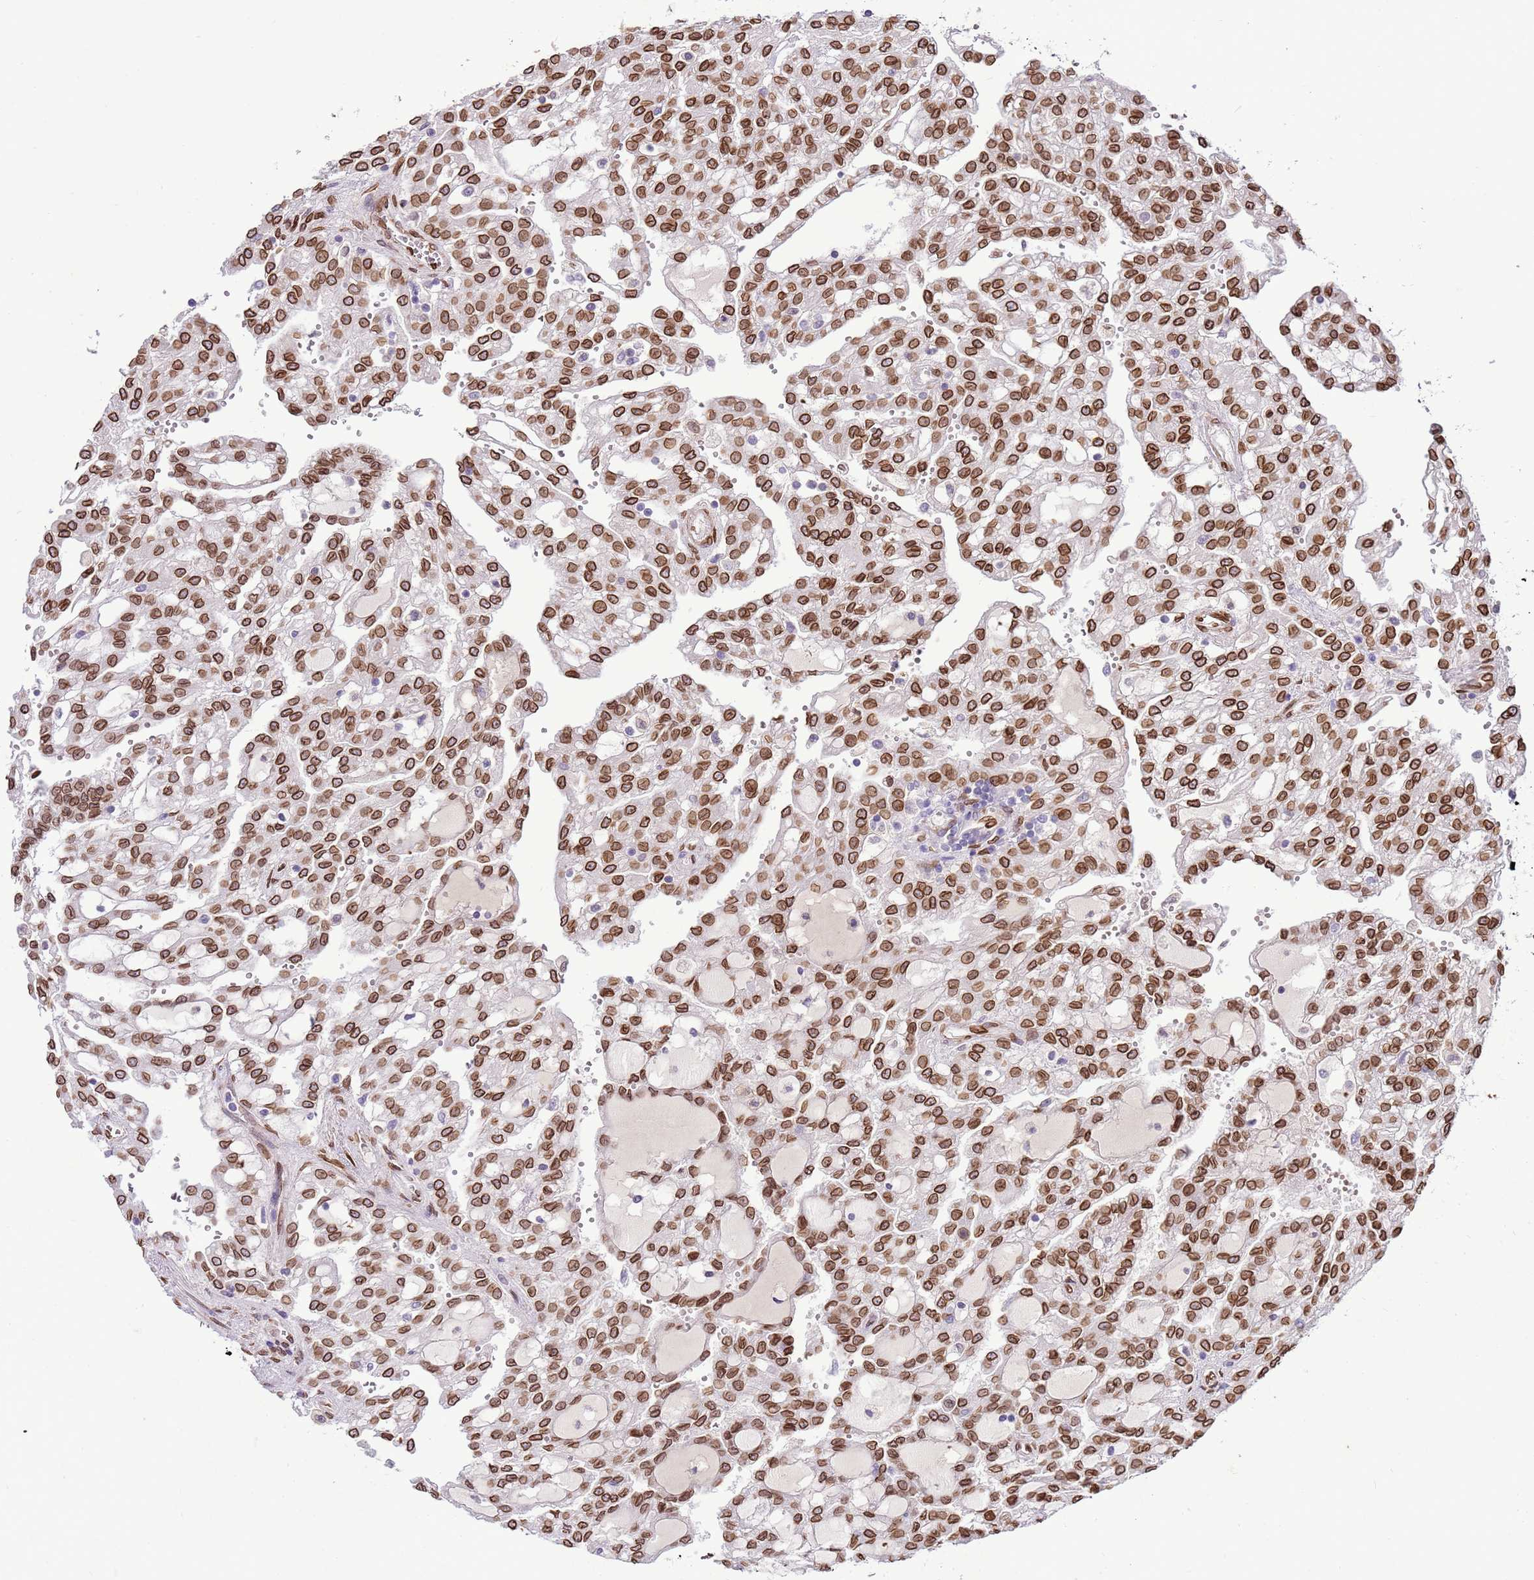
{"staining": {"intensity": "strong", "quantity": ">75%", "location": "cytoplasmic/membranous,nuclear"}, "tissue": "renal cancer", "cell_type": "Tumor cells", "image_type": "cancer", "snomed": [{"axis": "morphology", "description": "Adenocarcinoma, NOS"}, {"axis": "topography", "description": "Kidney"}], "caption": "Renal cancer stained with IHC demonstrates strong cytoplasmic/membranous and nuclear expression in about >75% of tumor cells.", "gene": "TMEM47", "patient": {"sex": "male", "age": 63}}